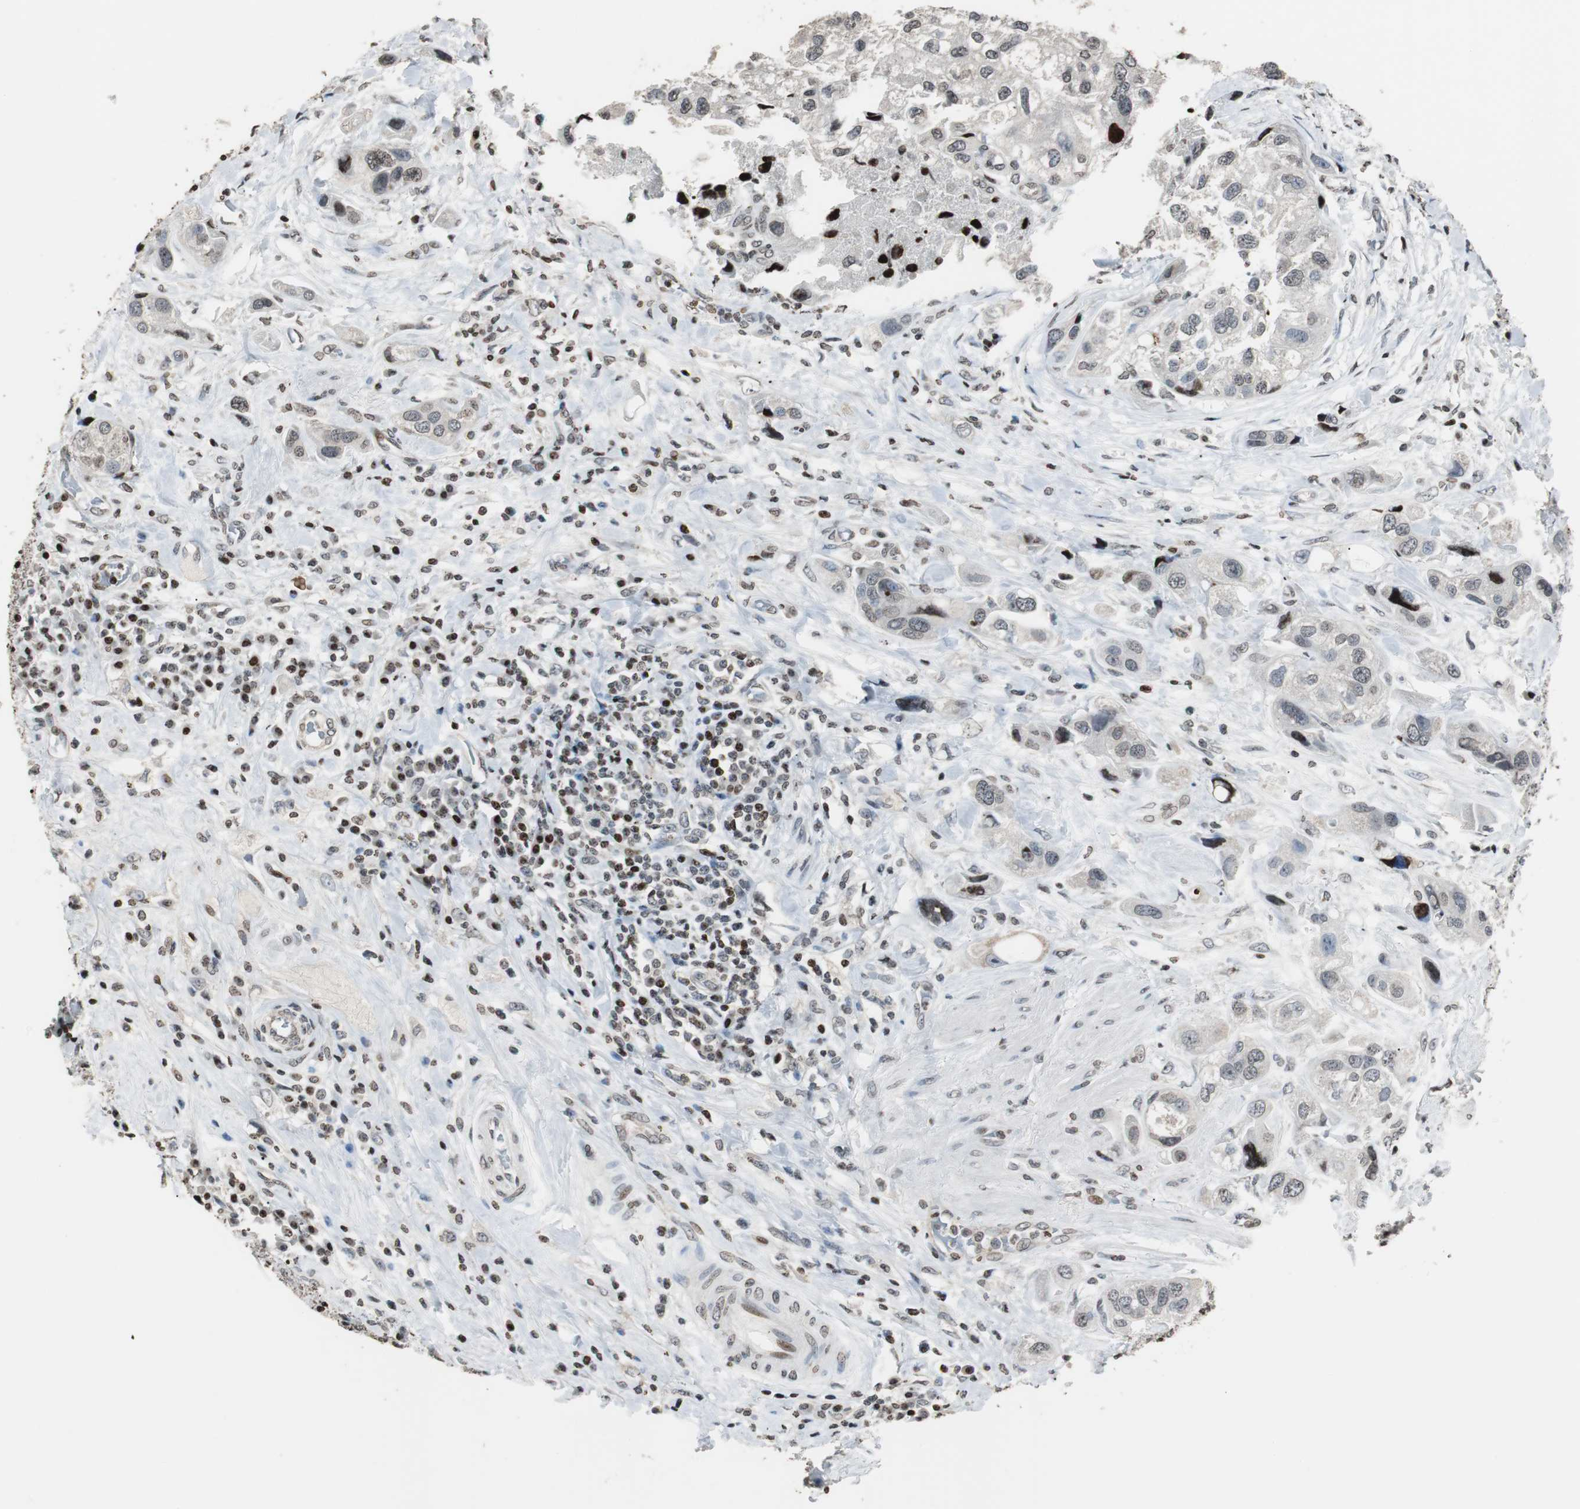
{"staining": {"intensity": "negative", "quantity": "none", "location": "none"}, "tissue": "urothelial cancer", "cell_type": "Tumor cells", "image_type": "cancer", "snomed": [{"axis": "morphology", "description": "Urothelial carcinoma, High grade"}, {"axis": "topography", "description": "Urinary bladder"}], "caption": "Human urothelial carcinoma (high-grade) stained for a protein using immunohistochemistry (IHC) exhibits no expression in tumor cells.", "gene": "PAXIP1", "patient": {"sex": "female", "age": 64}}